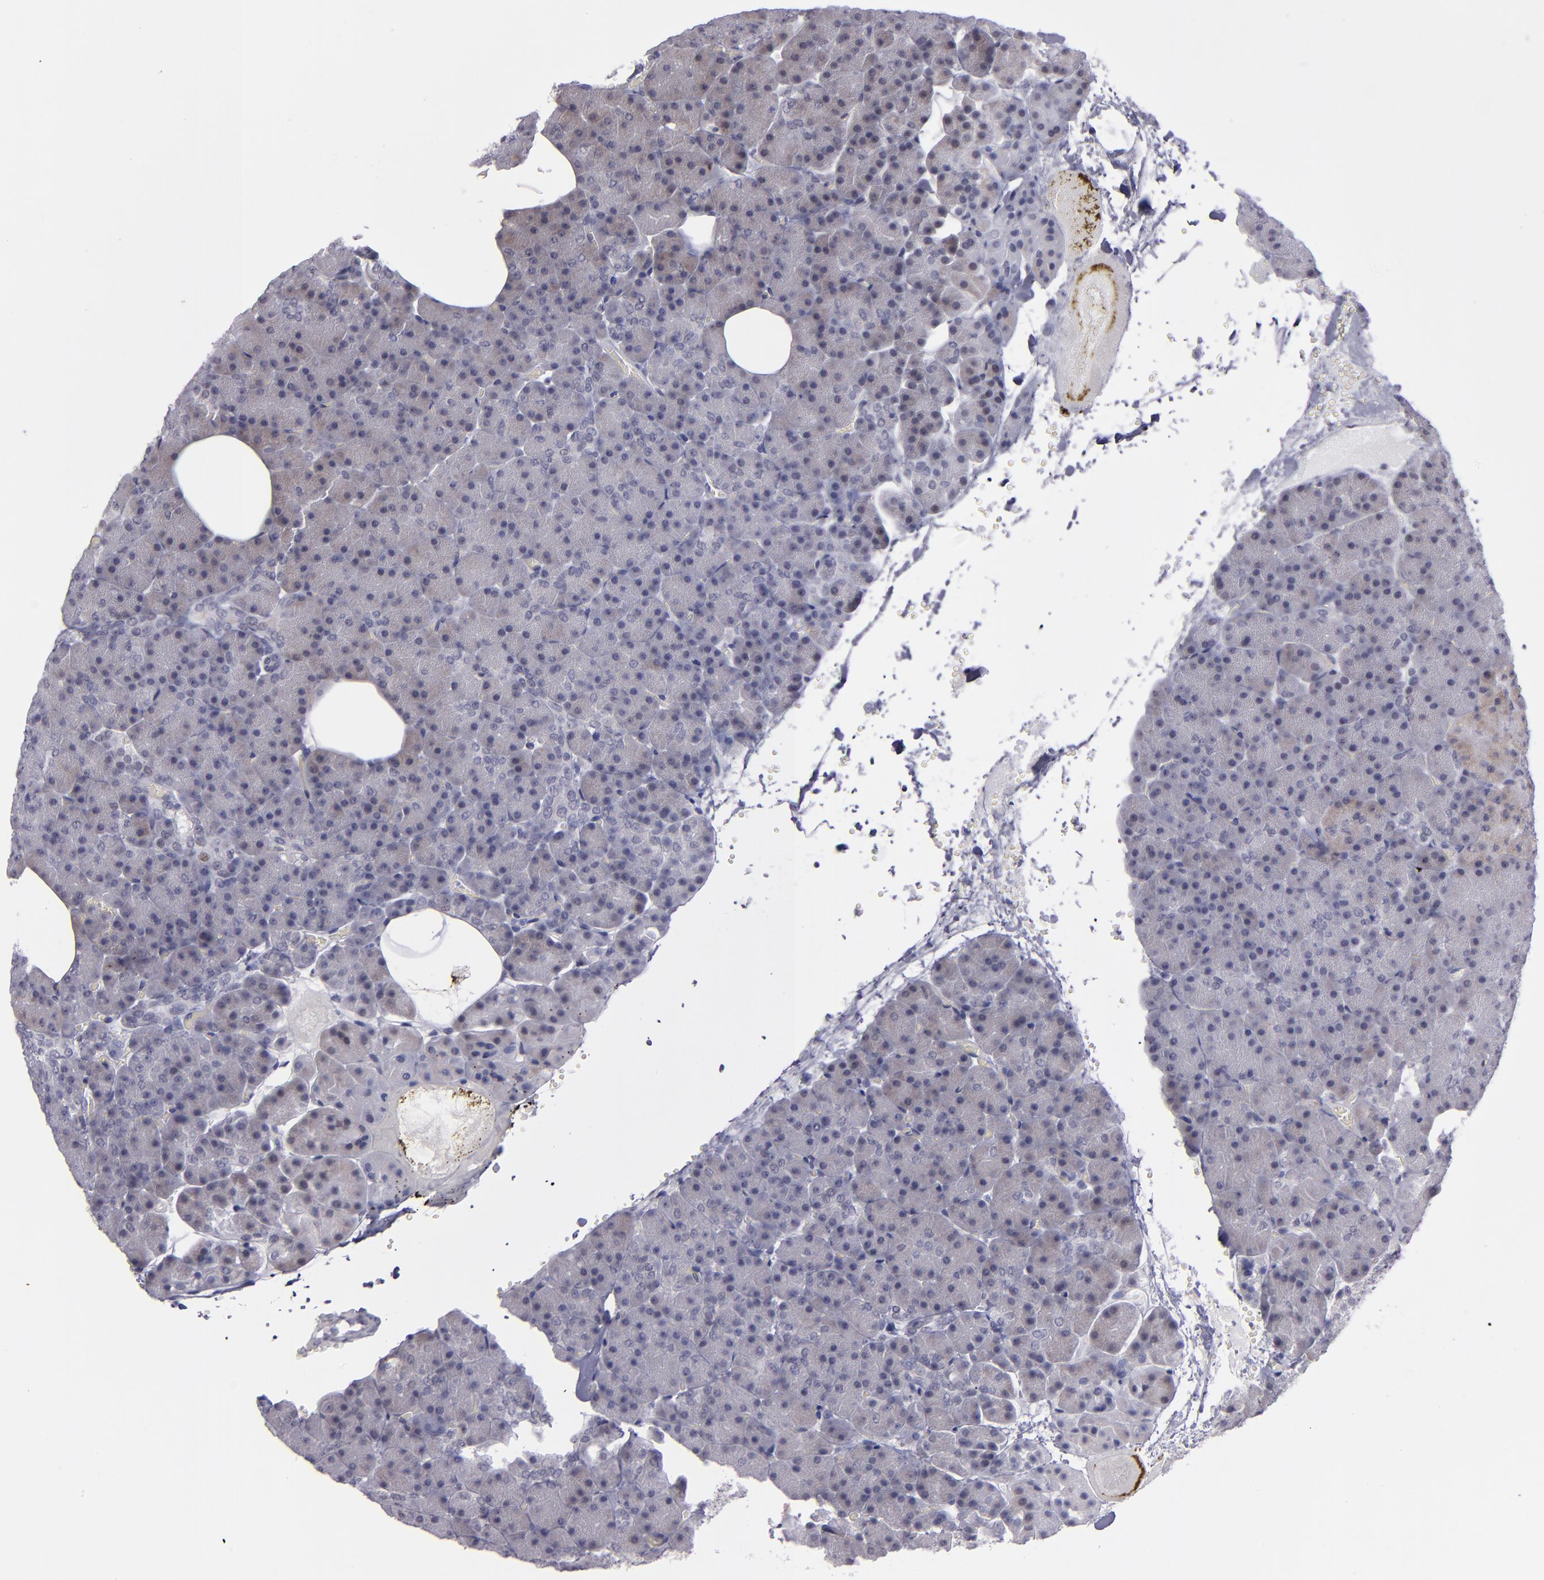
{"staining": {"intensity": "weak", "quantity": "<25%", "location": "cytoplasmic/membranous,nuclear"}, "tissue": "carcinoid", "cell_type": "Tumor cells", "image_type": "cancer", "snomed": [{"axis": "morphology", "description": "Normal tissue, NOS"}, {"axis": "morphology", "description": "Carcinoid, malignant, NOS"}, {"axis": "topography", "description": "Pancreas"}], "caption": "Carcinoid was stained to show a protein in brown. There is no significant staining in tumor cells.", "gene": "OTUB2", "patient": {"sex": "female", "age": 35}}